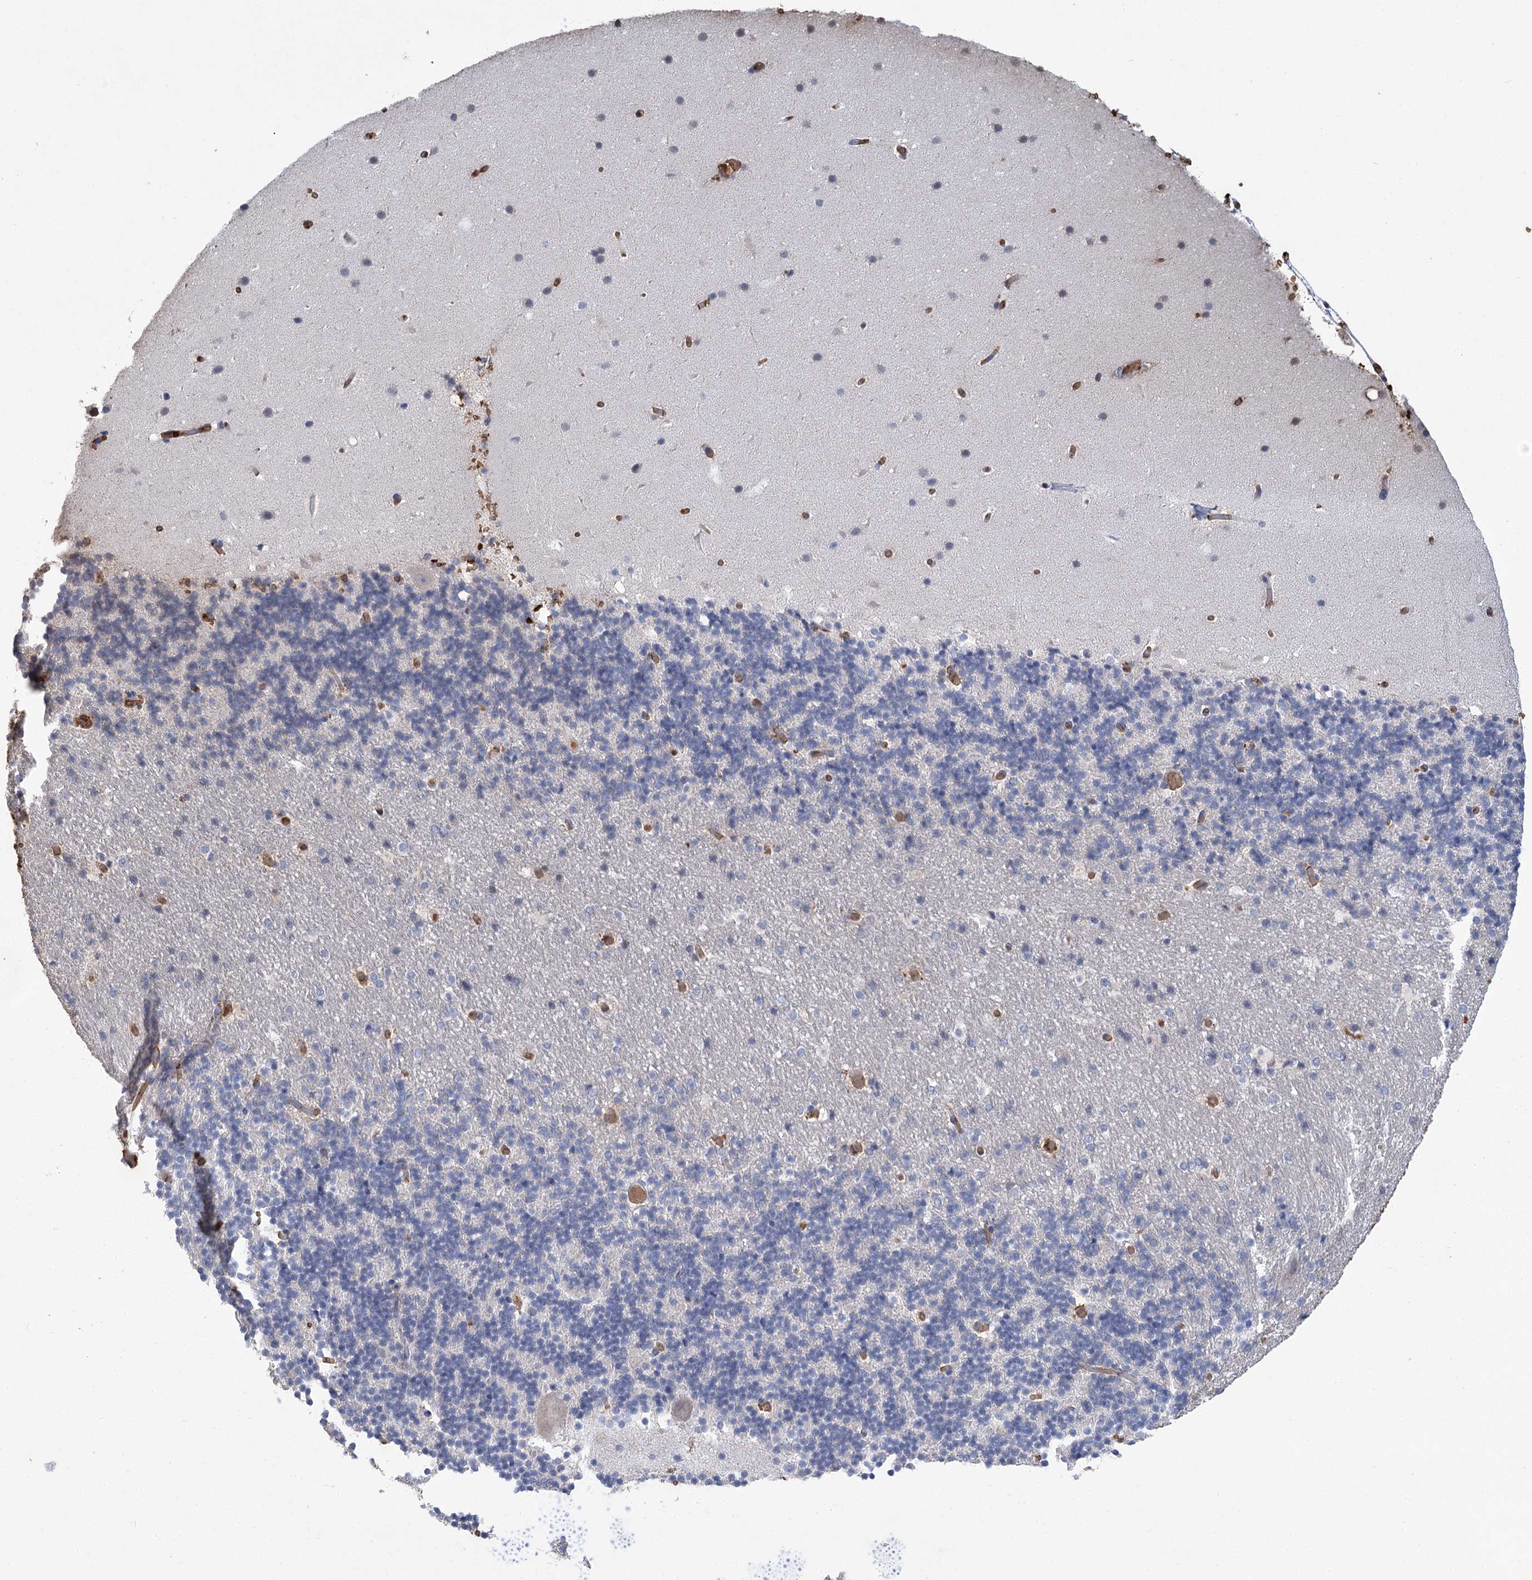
{"staining": {"intensity": "negative", "quantity": "none", "location": "none"}, "tissue": "cerebellum", "cell_type": "Cells in granular layer", "image_type": "normal", "snomed": [{"axis": "morphology", "description": "Normal tissue, NOS"}, {"axis": "topography", "description": "Cerebellum"}], "caption": "Cerebellum was stained to show a protein in brown. There is no significant staining in cells in granular layer. Brightfield microscopy of immunohistochemistry stained with DAB (3,3'-diaminobenzidine) (brown) and hematoxylin (blue), captured at high magnification.", "gene": "HBA1", "patient": {"sex": "male", "age": 57}}